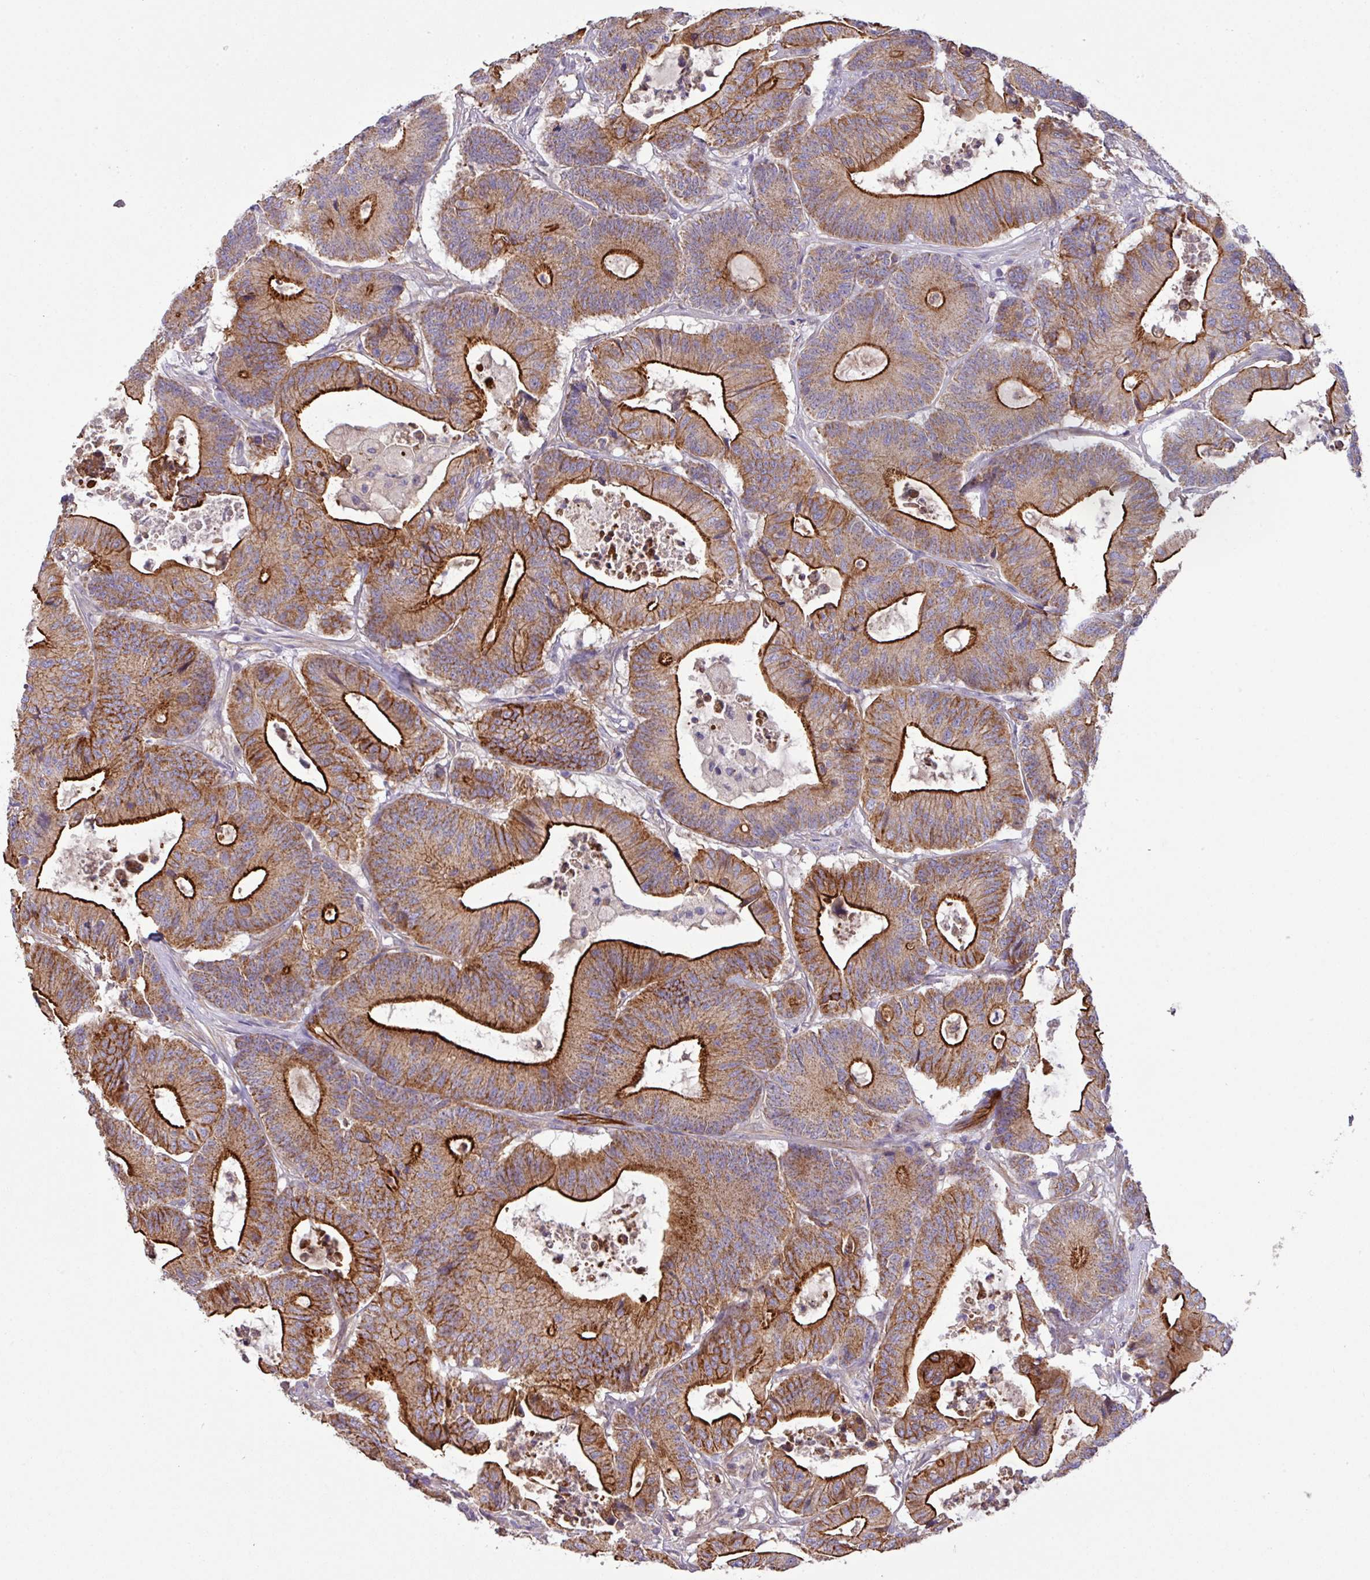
{"staining": {"intensity": "strong", "quantity": ">75%", "location": "cytoplasmic/membranous"}, "tissue": "colorectal cancer", "cell_type": "Tumor cells", "image_type": "cancer", "snomed": [{"axis": "morphology", "description": "Adenocarcinoma, NOS"}, {"axis": "topography", "description": "Colon"}], "caption": "A photomicrograph showing strong cytoplasmic/membranous expression in about >75% of tumor cells in colorectal cancer (adenocarcinoma), as visualized by brown immunohistochemical staining.", "gene": "LRRC53", "patient": {"sex": "female", "age": 84}}